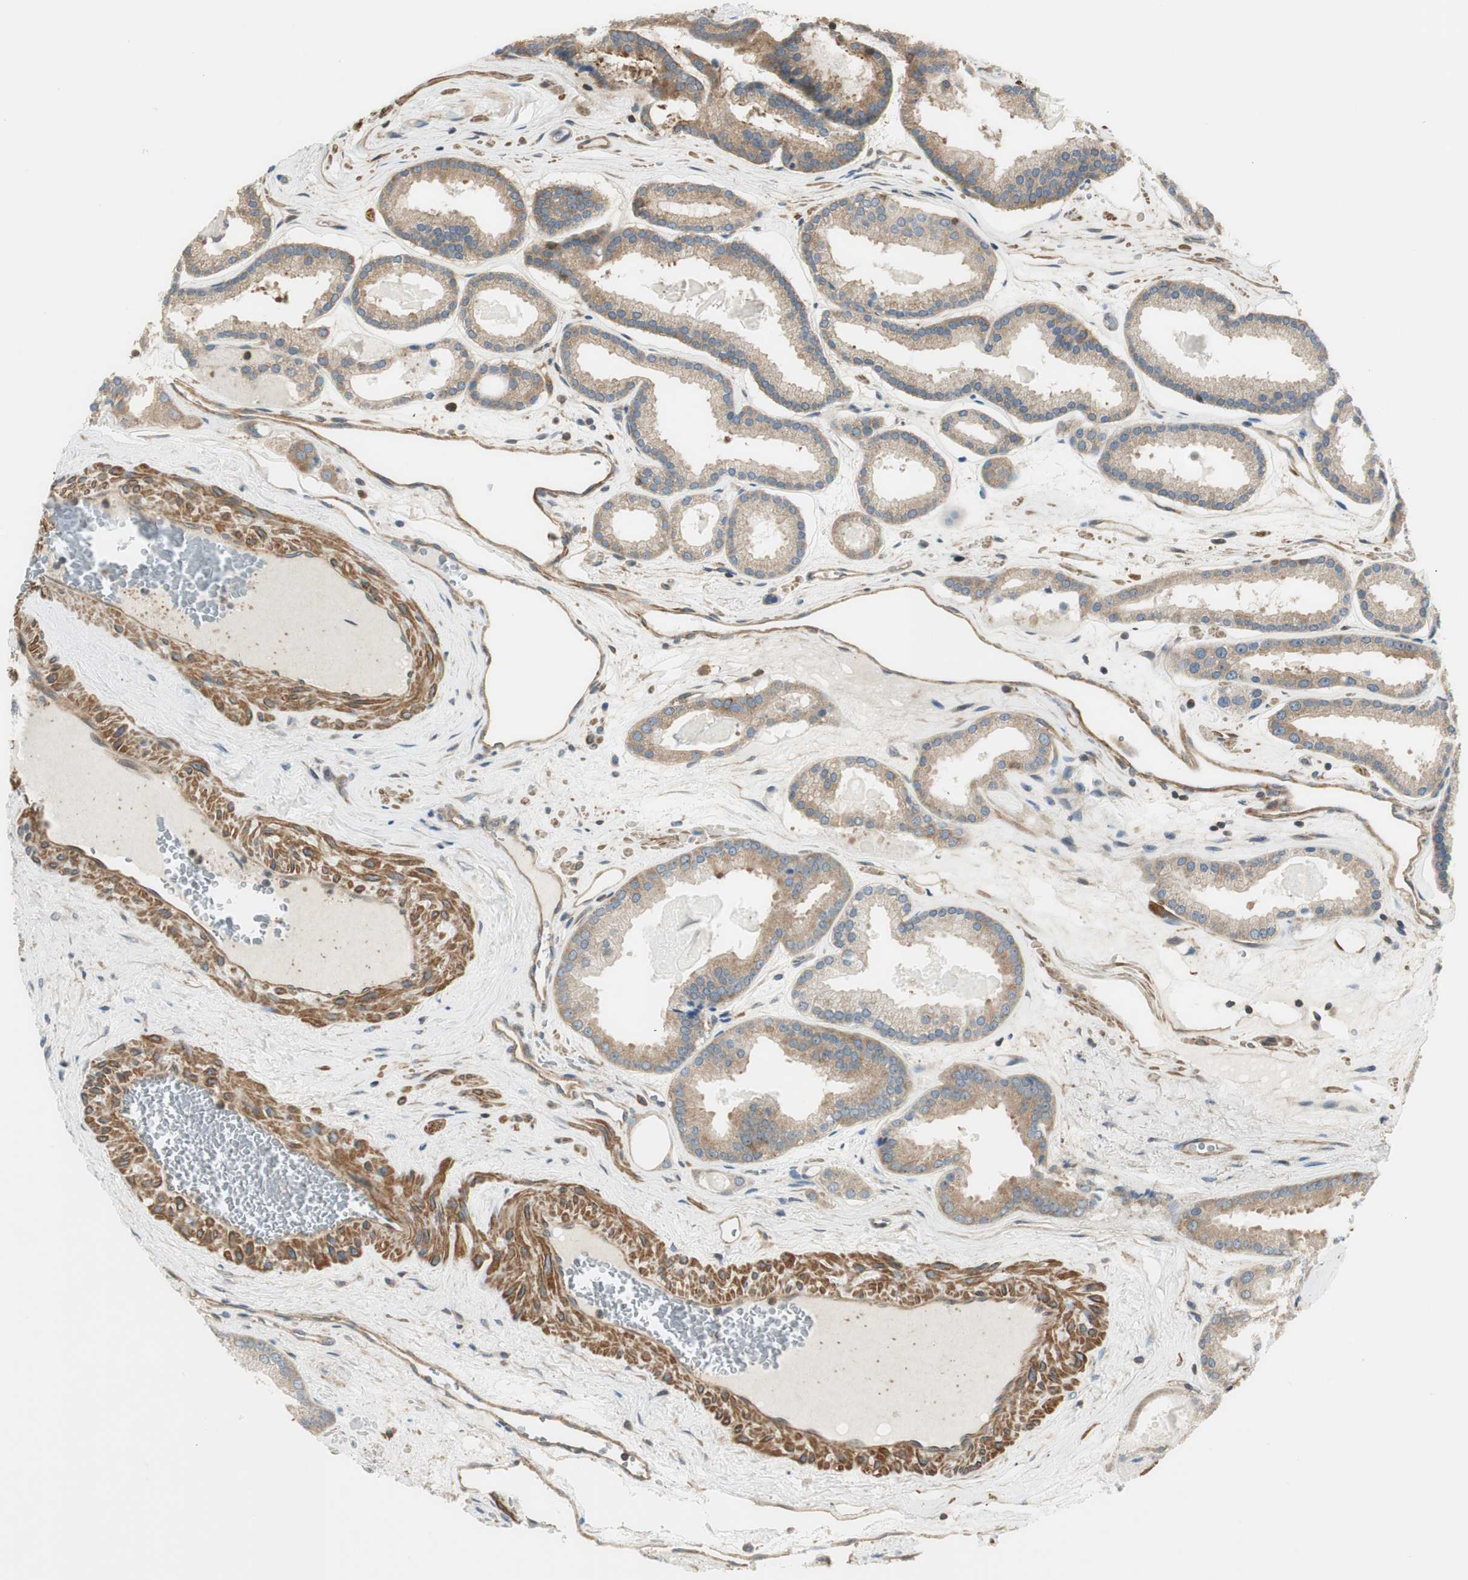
{"staining": {"intensity": "moderate", "quantity": "25%-75%", "location": "cytoplasmic/membranous"}, "tissue": "prostate cancer", "cell_type": "Tumor cells", "image_type": "cancer", "snomed": [{"axis": "morphology", "description": "Adenocarcinoma, Low grade"}, {"axis": "topography", "description": "Prostate"}], "caption": "Moderate cytoplasmic/membranous expression is seen in approximately 25%-75% of tumor cells in low-grade adenocarcinoma (prostate).", "gene": "PI4K2B", "patient": {"sex": "male", "age": 59}}